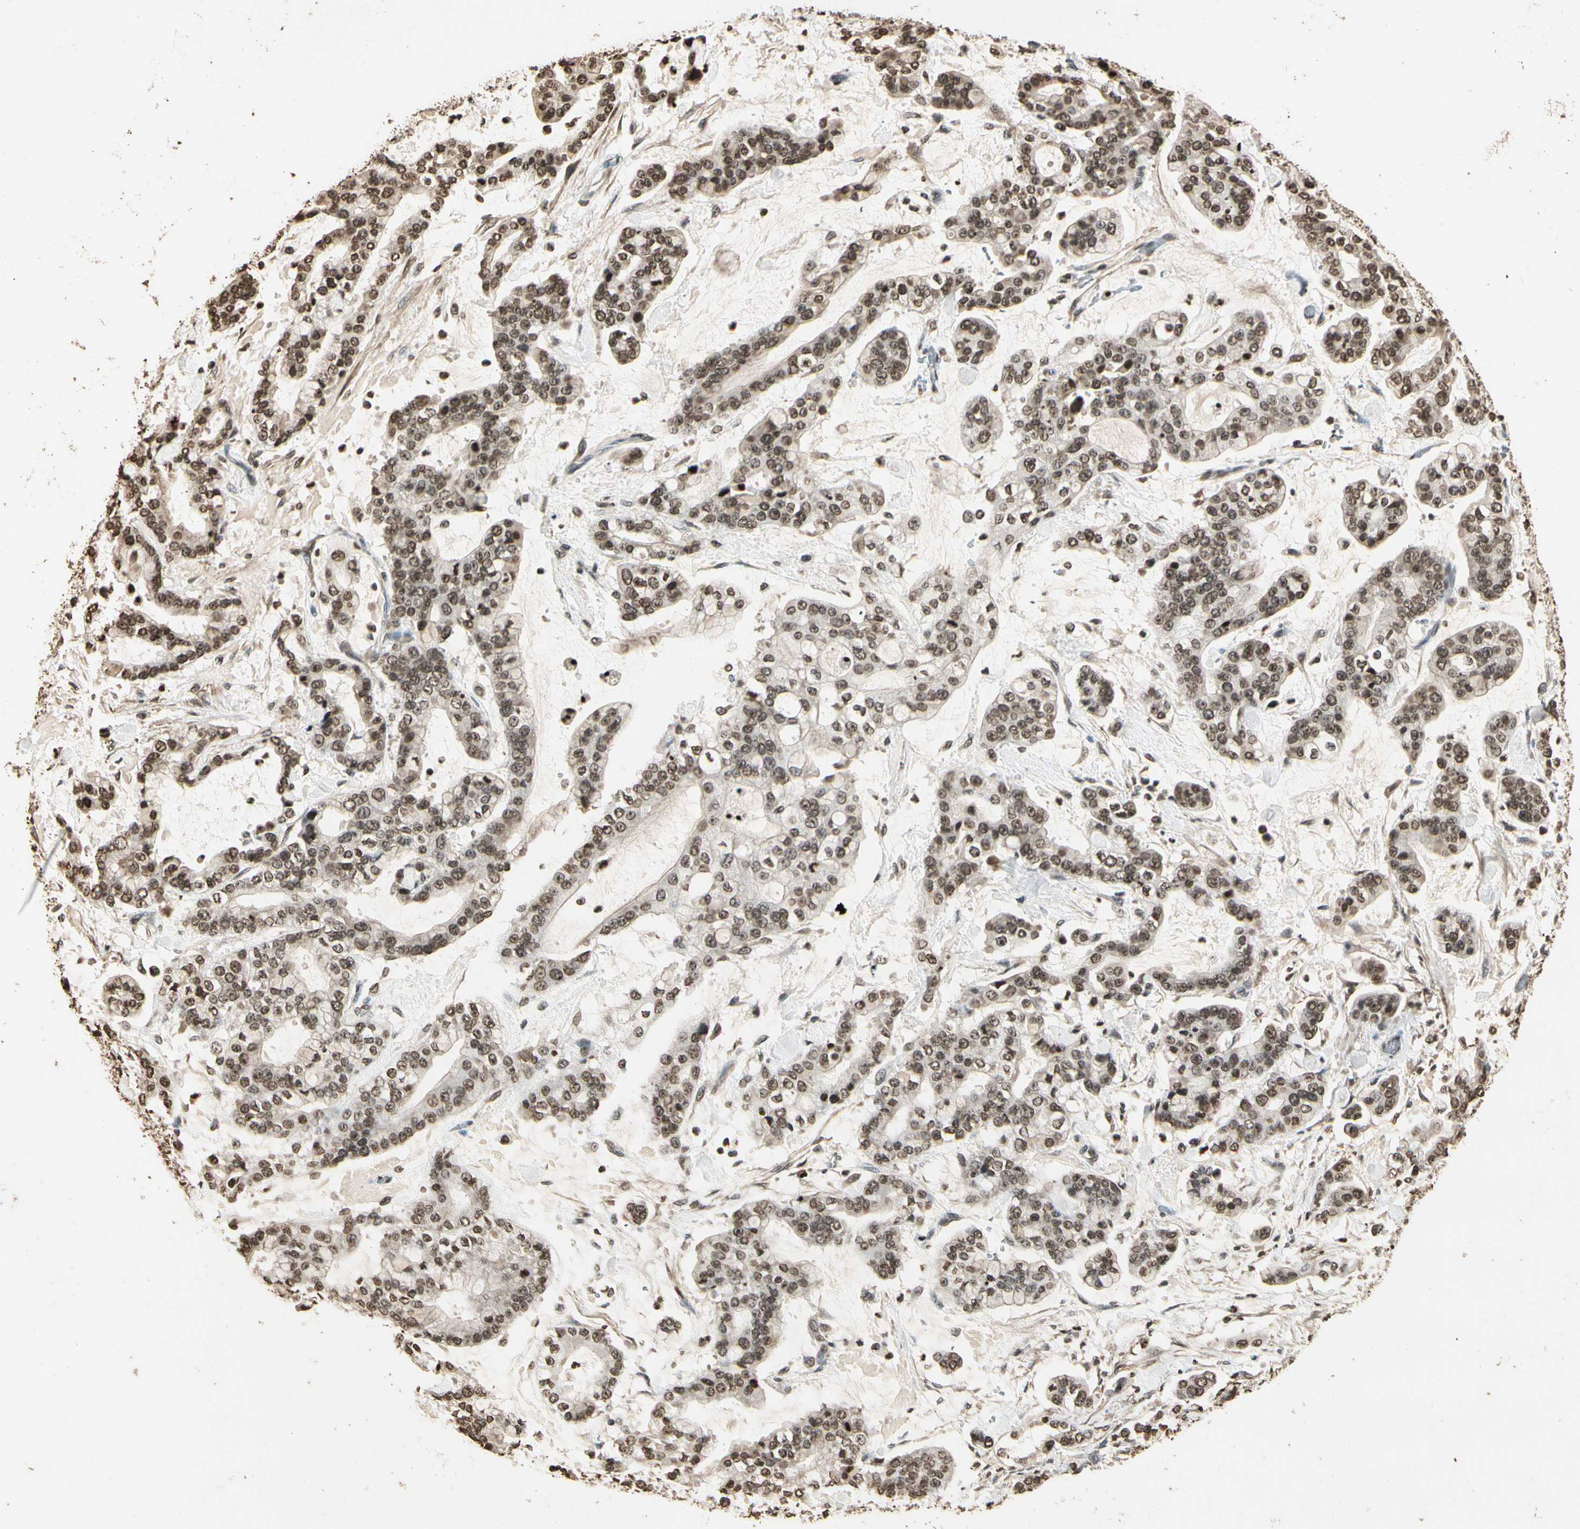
{"staining": {"intensity": "moderate", "quantity": "25%-75%", "location": "nuclear"}, "tissue": "stomach cancer", "cell_type": "Tumor cells", "image_type": "cancer", "snomed": [{"axis": "morphology", "description": "Normal tissue, NOS"}, {"axis": "morphology", "description": "Adenocarcinoma, NOS"}, {"axis": "topography", "description": "Stomach, upper"}, {"axis": "topography", "description": "Stomach"}], "caption": "Approximately 25%-75% of tumor cells in human stomach cancer demonstrate moderate nuclear protein expression as visualized by brown immunohistochemical staining.", "gene": "TOP1", "patient": {"sex": "male", "age": 76}}